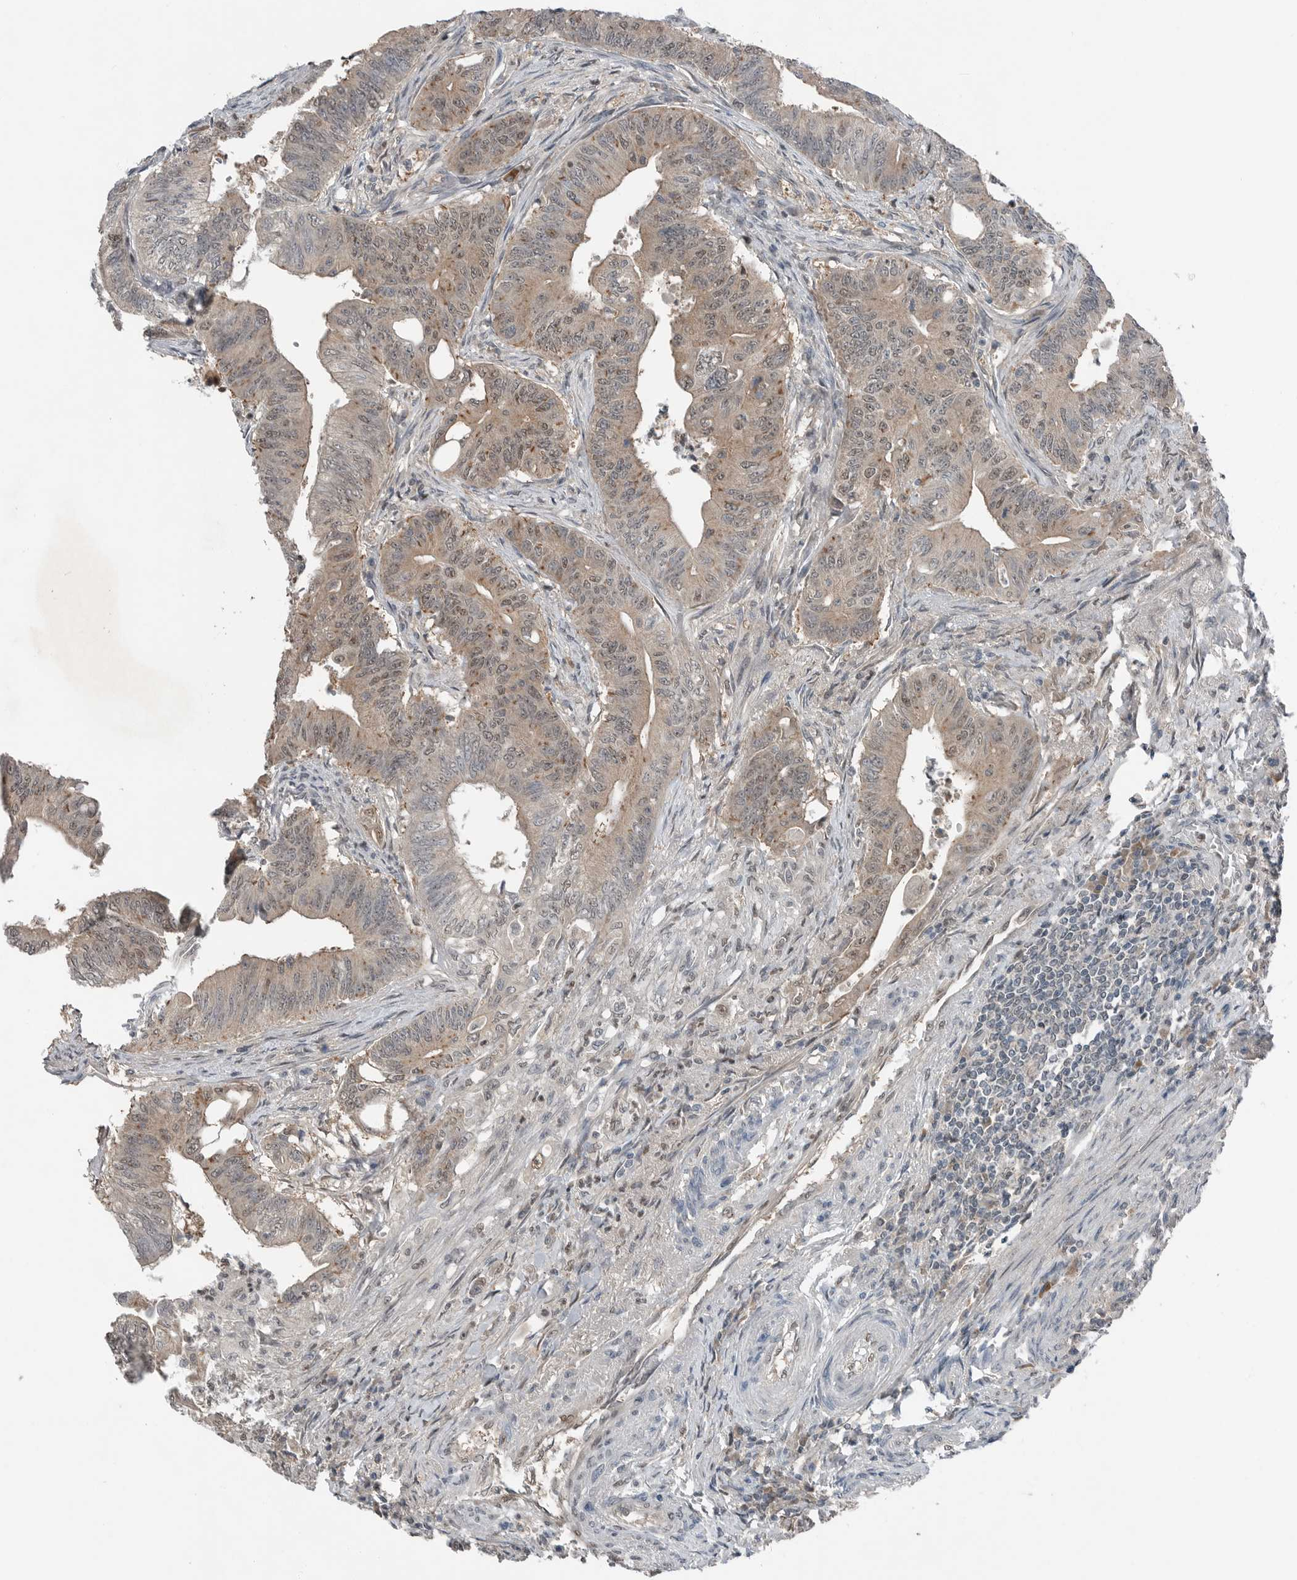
{"staining": {"intensity": "weak", "quantity": "25%-75%", "location": "cytoplasmic/membranous,nuclear"}, "tissue": "colorectal cancer", "cell_type": "Tumor cells", "image_type": "cancer", "snomed": [{"axis": "morphology", "description": "Adenoma, NOS"}, {"axis": "morphology", "description": "Adenocarcinoma, NOS"}, {"axis": "topography", "description": "Colon"}], "caption": "Colorectal adenocarcinoma stained with immunohistochemistry (IHC) displays weak cytoplasmic/membranous and nuclear staining in about 25%-75% of tumor cells.", "gene": "MFAP3L", "patient": {"sex": "male", "age": 79}}